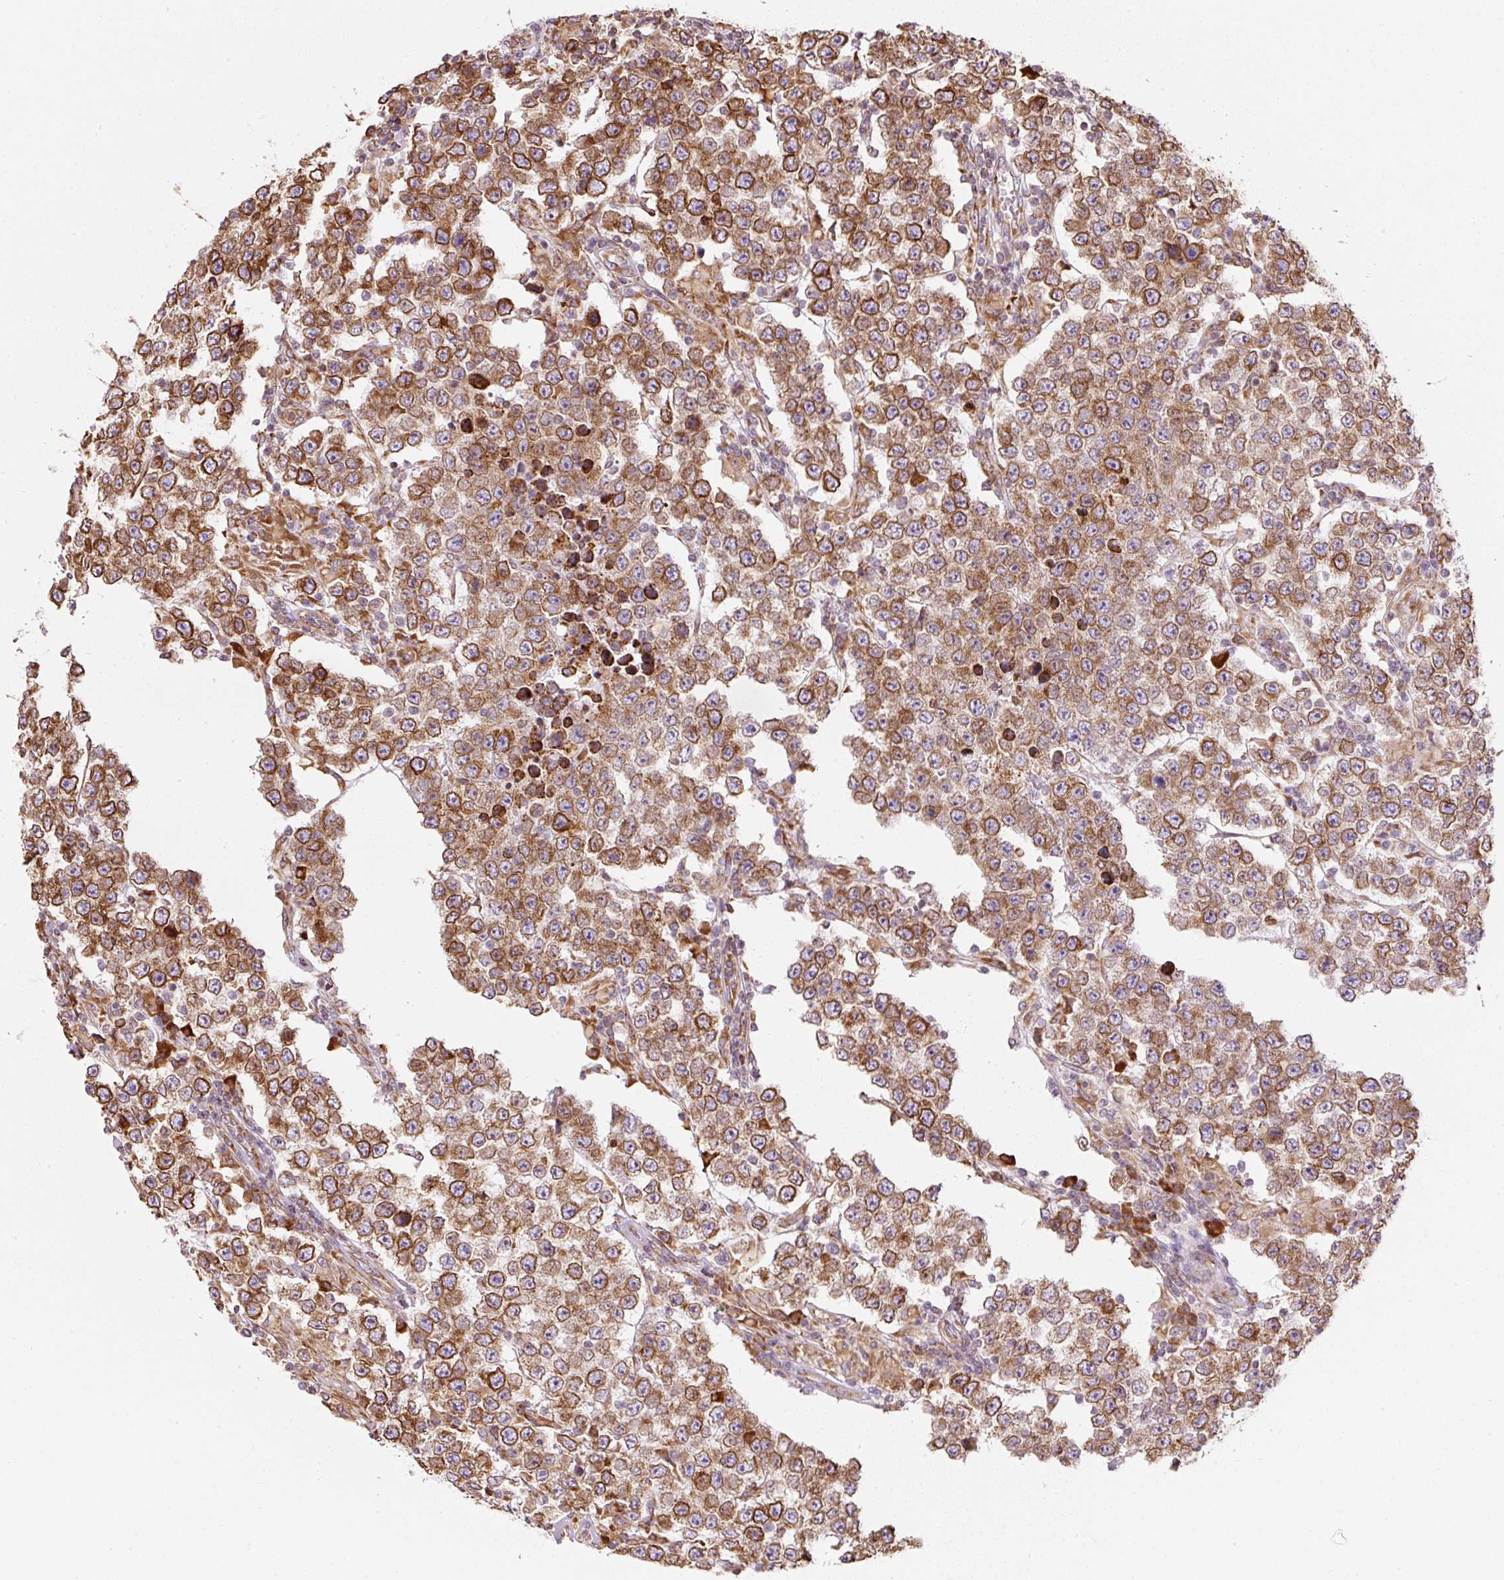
{"staining": {"intensity": "strong", "quantity": ">75%", "location": "cytoplasmic/membranous"}, "tissue": "testis cancer", "cell_type": "Tumor cells", "image_type": "cancer", "snomed": [{"axis": "morphology", "description": "Normal tissue, NOS"}, {"axis": "morphology", "description": "Urothelial carcinoma, High grade"}, {"axis": "morphology", "description": "Seminoma, NOS"}, {"axis": "morphology", "description": "Carcinoma, Embryonal, NOS"}, {"axis": "topography", "description": "Urinary bladder"}, {"axis": "topography", "description": "Testis"}], "caption": "Testis cancer (high-grade urothelial carcinoma) tissue shows strong cytoplasmic/membranous positivity in approximately >75% of tumor cells, visualized by immunohistochemistry. The protein of interest is shown in brown color, while the nuclei are stained blue.", "gene": "PRKCSH", "patient": {"sex": "male", "age": 41}}